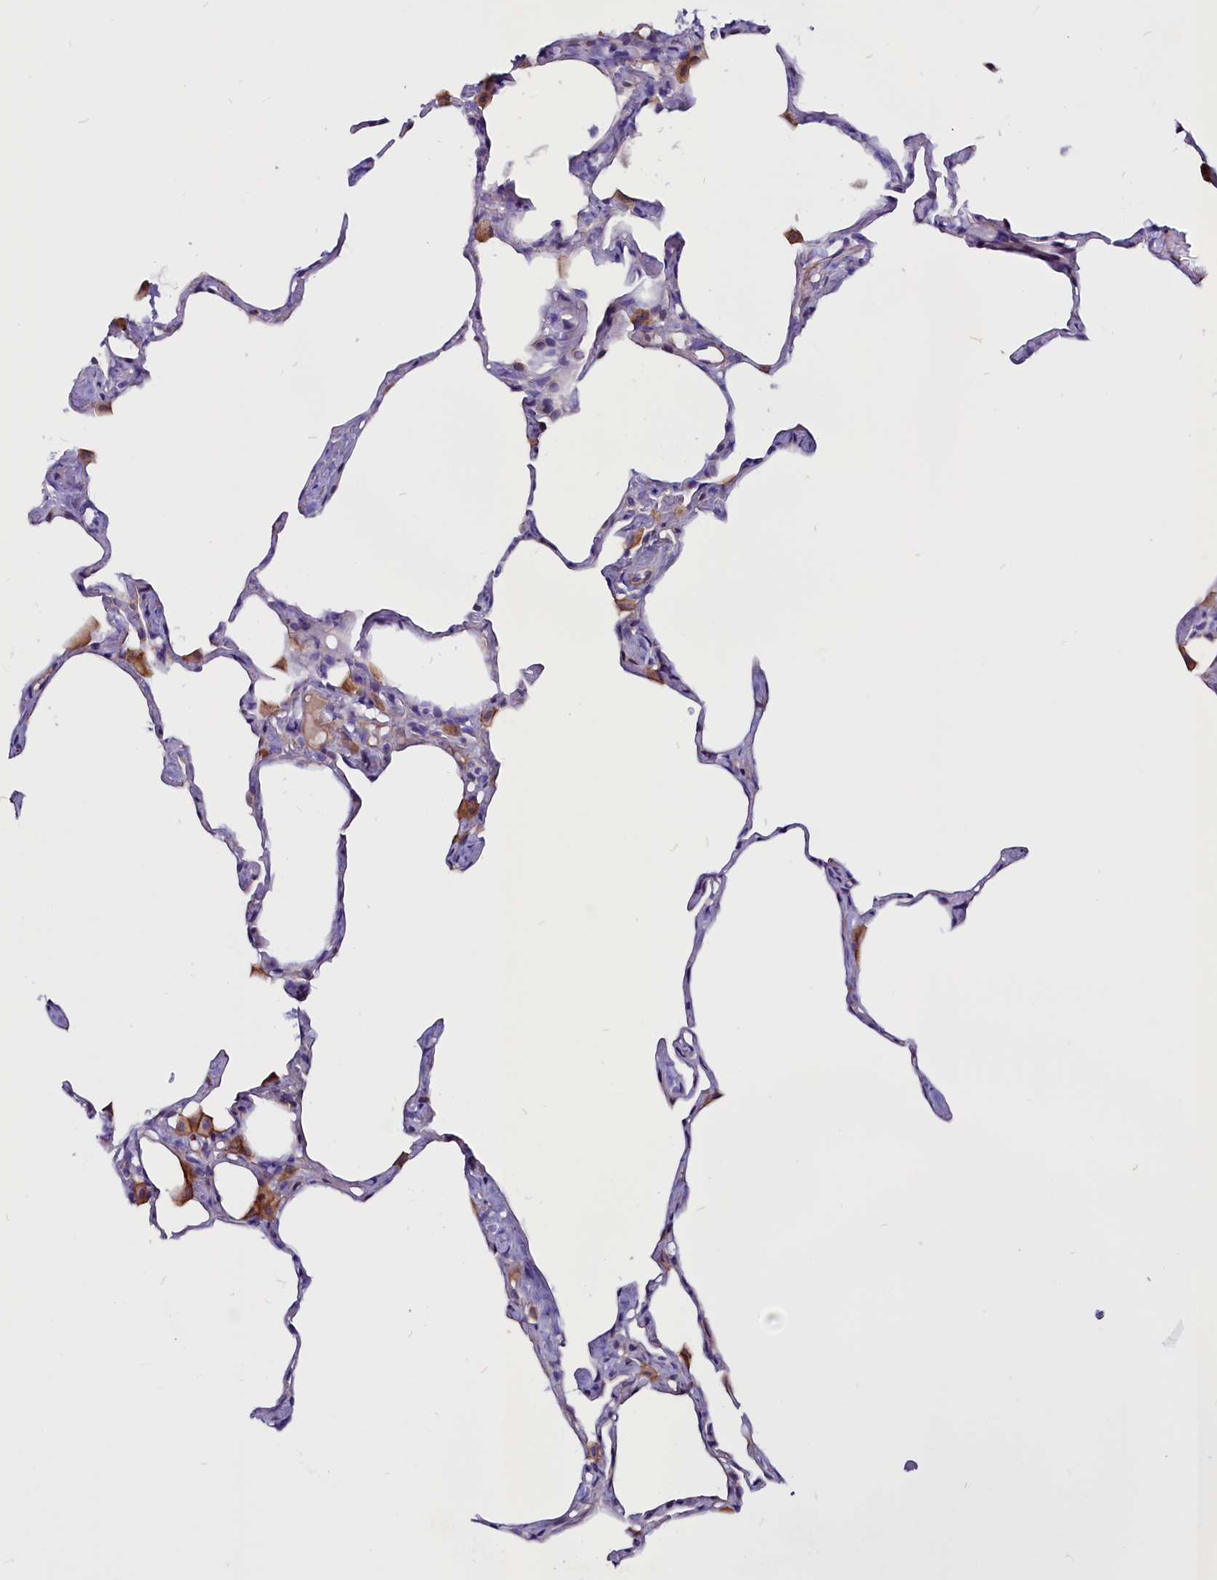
{"staining": {"intensity": "negative", "quantity": "none", "location": "none"}, "tissue": "lung", "cell_type": "Alveolar cells", "image_type": "normal", "snomed": [{"axis": "morphology", "description": "Normal tissue, NOS"}, {"axis": "topography", "description": "Lung"}], "caption": "High power microscopy image of an immunohistochemistry histopathology image of unremarkable lung, revealing no significant expression in alveolar cells.", "gene": "ZNF749", "patient": {"sex": "male", "age": 65}}